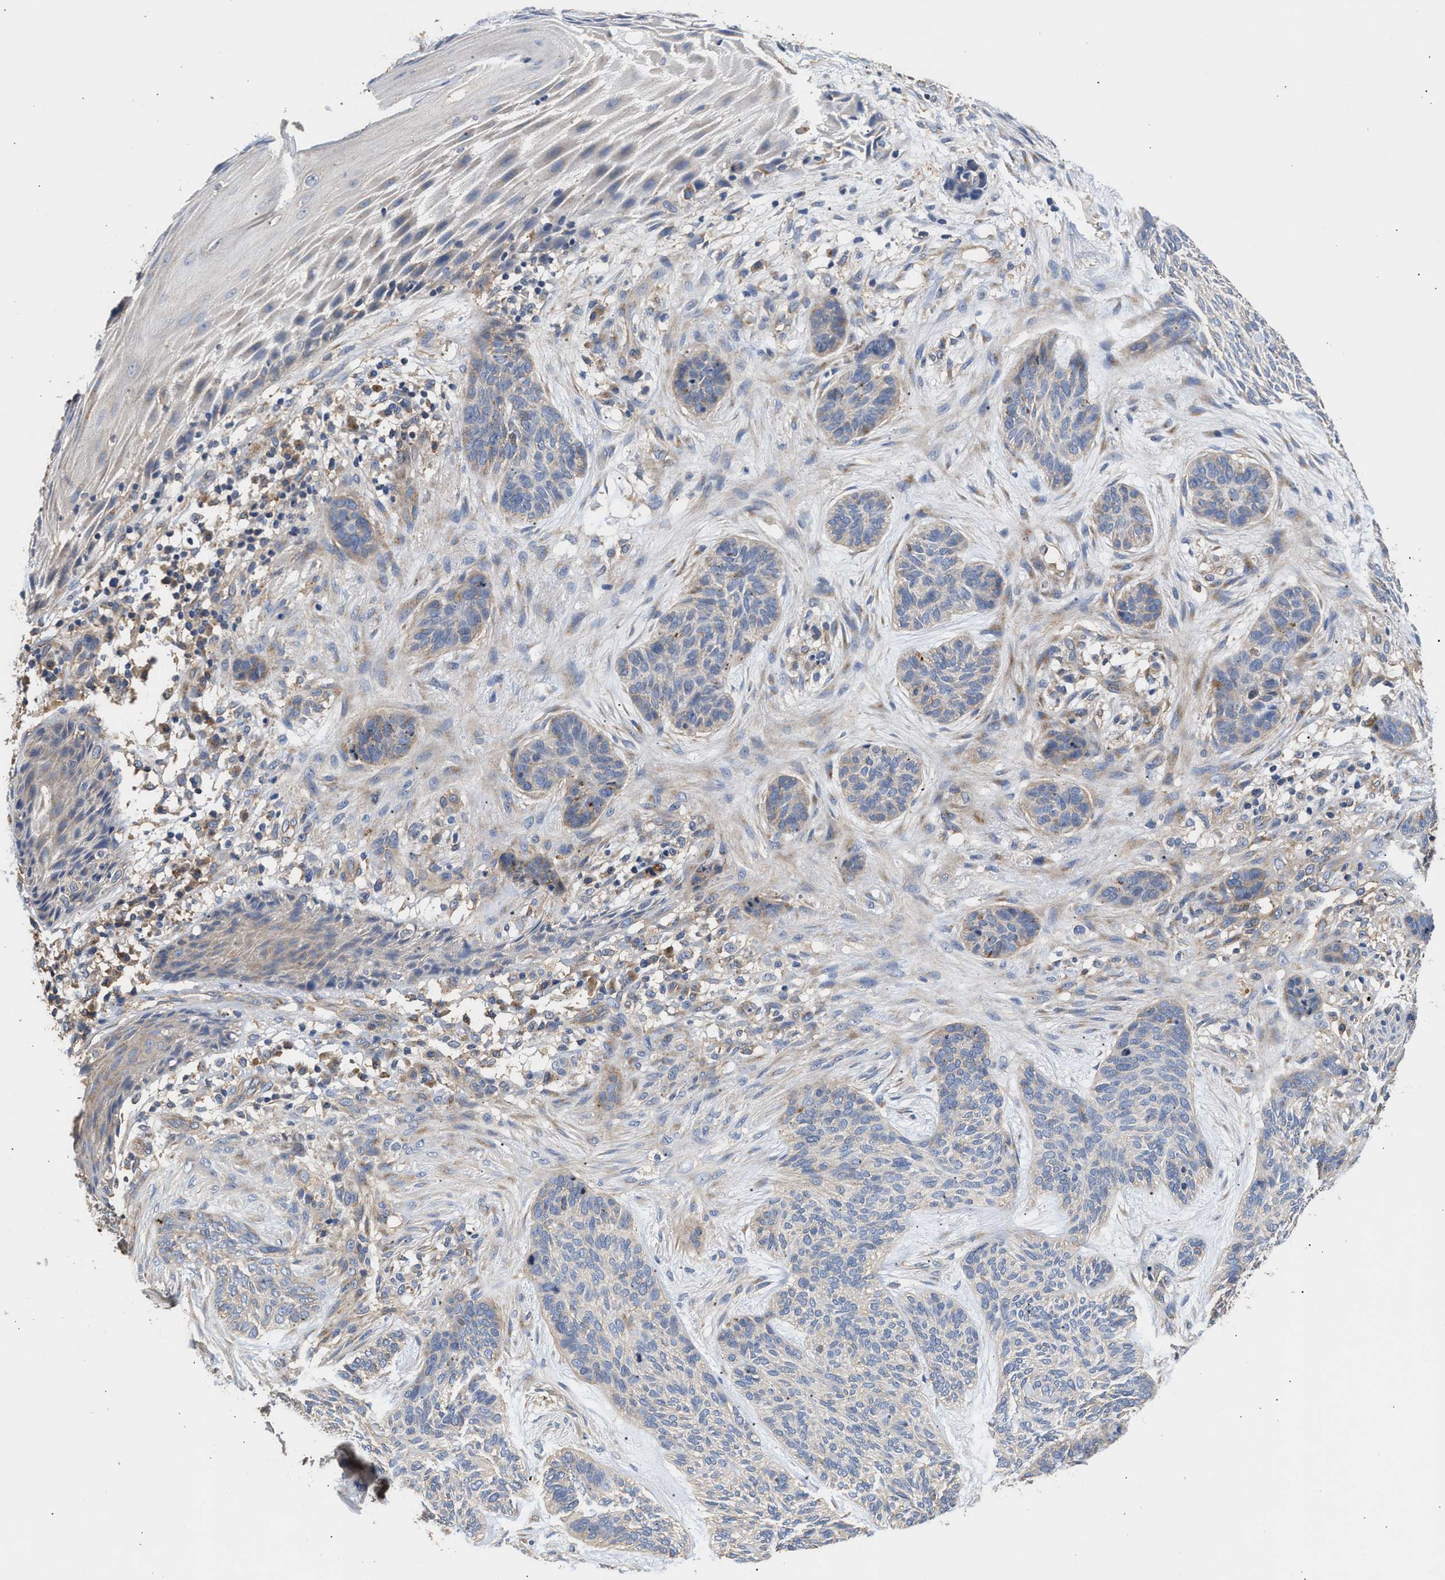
{"staining": {"intensity": "negative", "quantity": "none", "location": "none"}, "tissue": "skin cancer", "cell_type": "Tumor cells", "image_type": "cancer", "snomed": [{"axis": "morphology", "description": "Basal cell carcinoma"}, {"axis": "topography", "description": "Skin"}], "caption": "Protein analysis of basal cell carcinoma (skin) demonstrates no significant expression in tumor cells.", "gene": "KLB", "patient": {"sex": "male", "age": 55}}